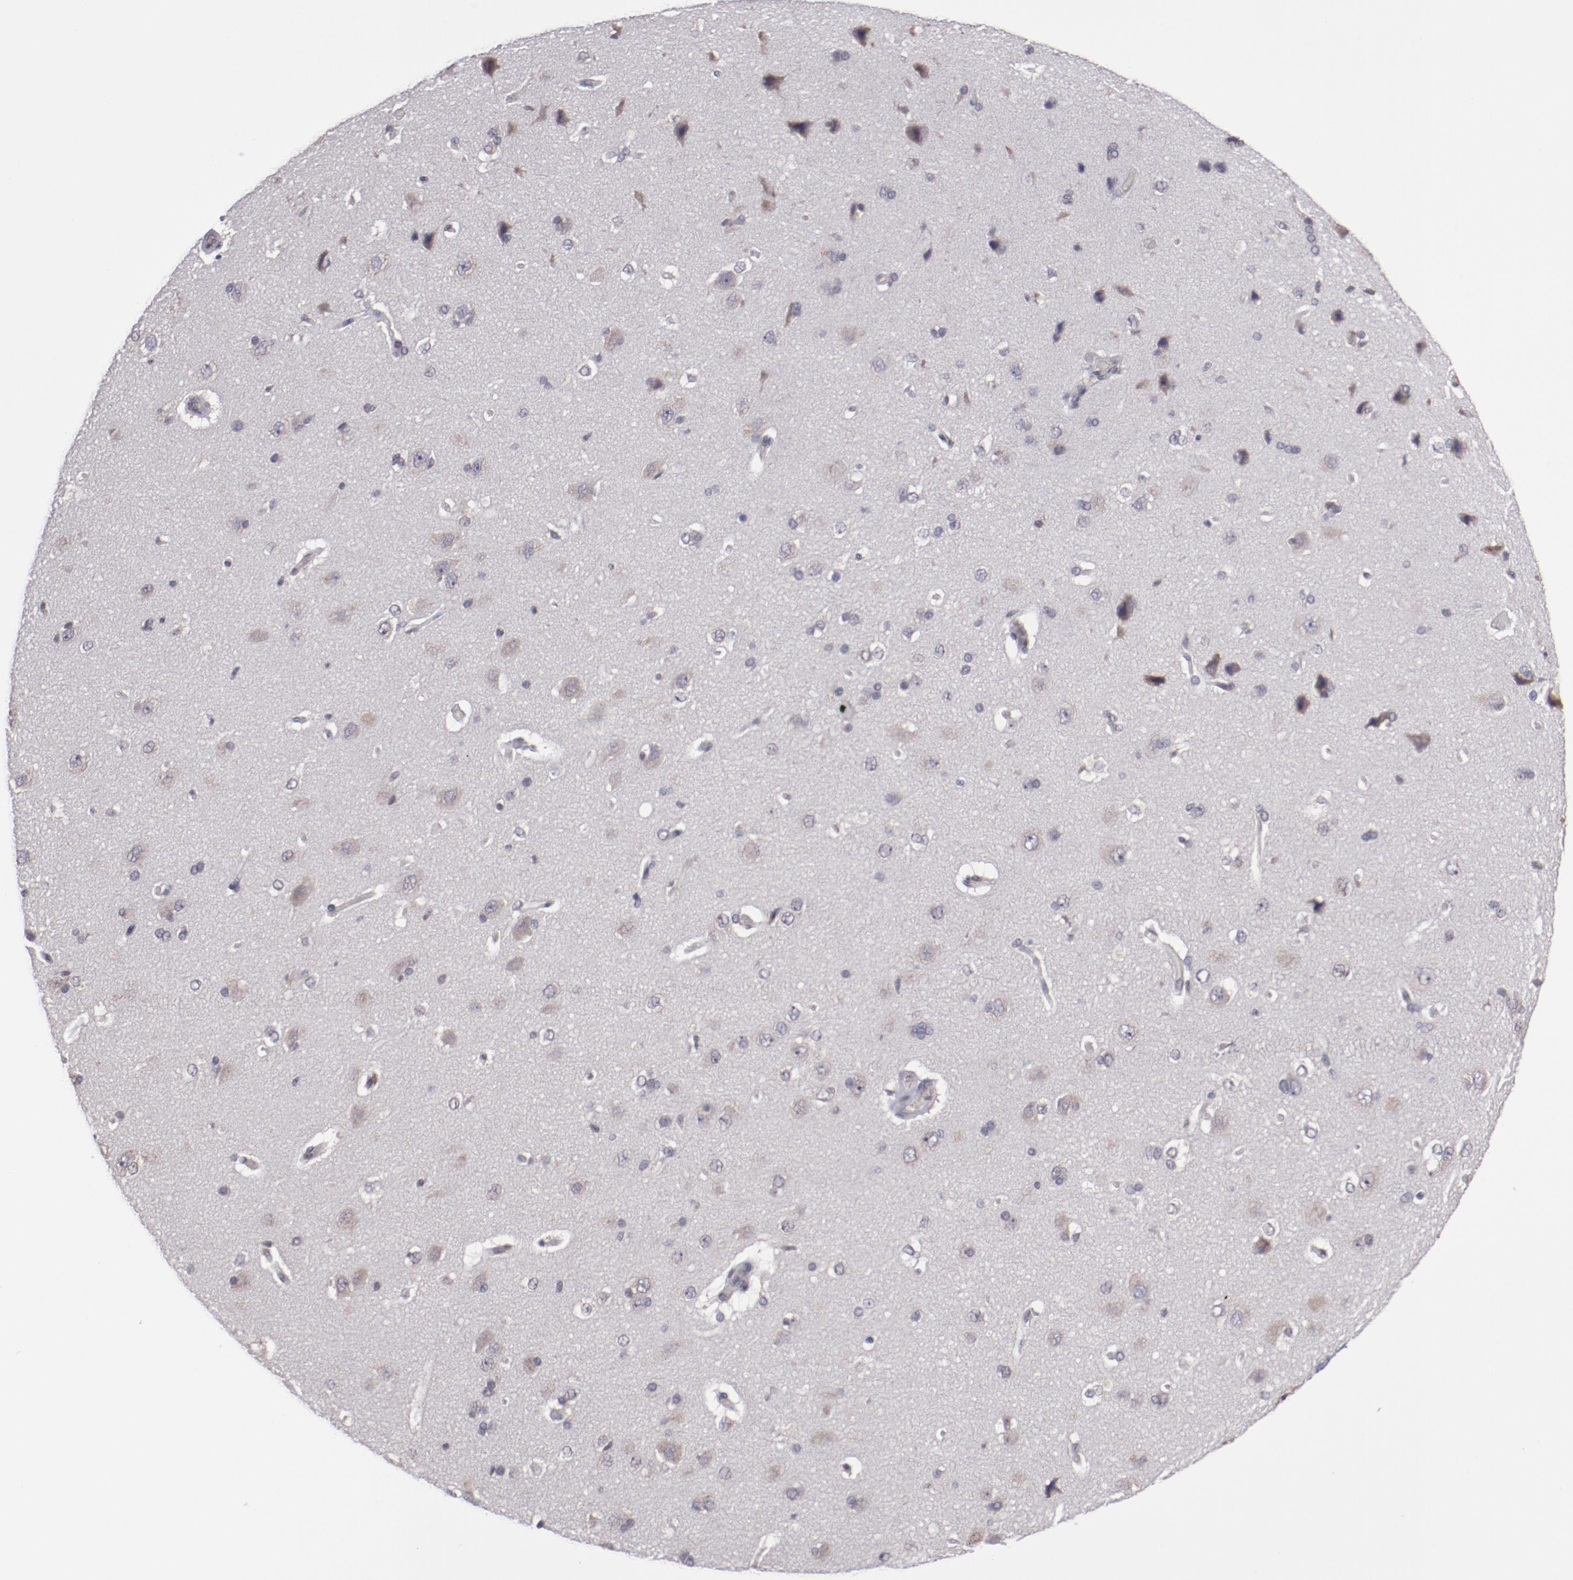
{"staining": {"intensity": "negative", "quantity": "none", "location": "none"}, "tissue": "cerebral cortex", "cell_type": "Endothelial cells", "image_type": "normal", "snomed": [{"axis": "morphology", "description": "Normal tissue, NOS"}, {"axis": "topography", "description": "Cerebral cortex"}], "caption": "IHC micrograph of unremarkable cerebral cortex: human cerebral cortex stained with DAB (3,3'-diaminobenzidine) reveals no significant protein positivity in endothelial cells.", "gene": "ARNT", "patient": {"sex": "female", "age": 45}}